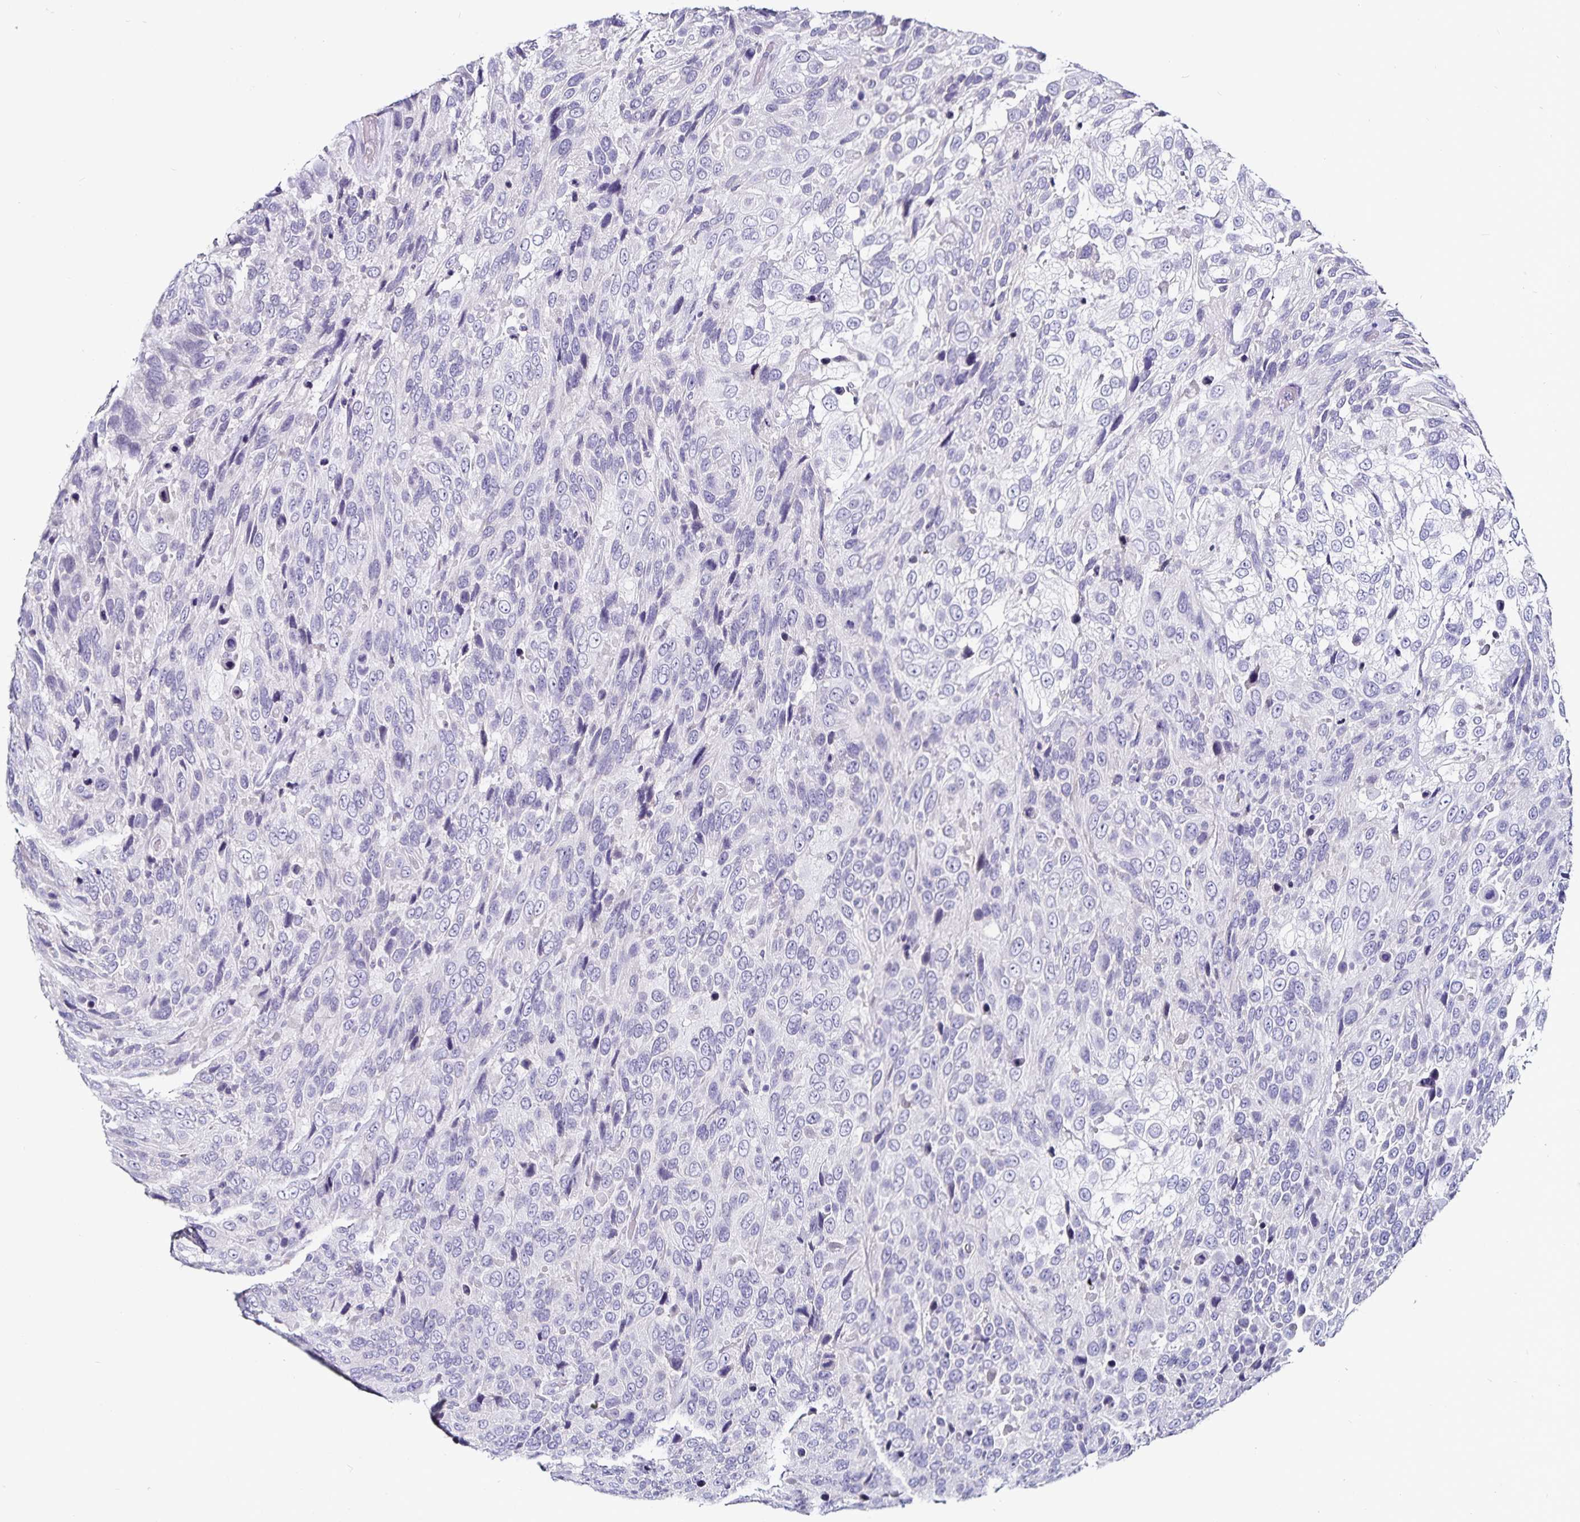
{"staining": {"intensity": "negative", "quantity": "none", "location": "none"}, "tissue": "urothelial cancer", "cell_type": "Tumor cells", "image_type": "cancer", "snomed": [{"axis": "morphology", "description": "Urothelial carcinoma, High grade"}, {"axis": "topography", "description": "Urinary bladder"}], "caption": "IHC image of urothelial cancer stained for a protein (brown), which reveals no positivity in tumor cells. (IHC, brightfield microscopy, high magnification).", "gene": "TSPAN7", "patient": {"sex": "female", "age": 70}}